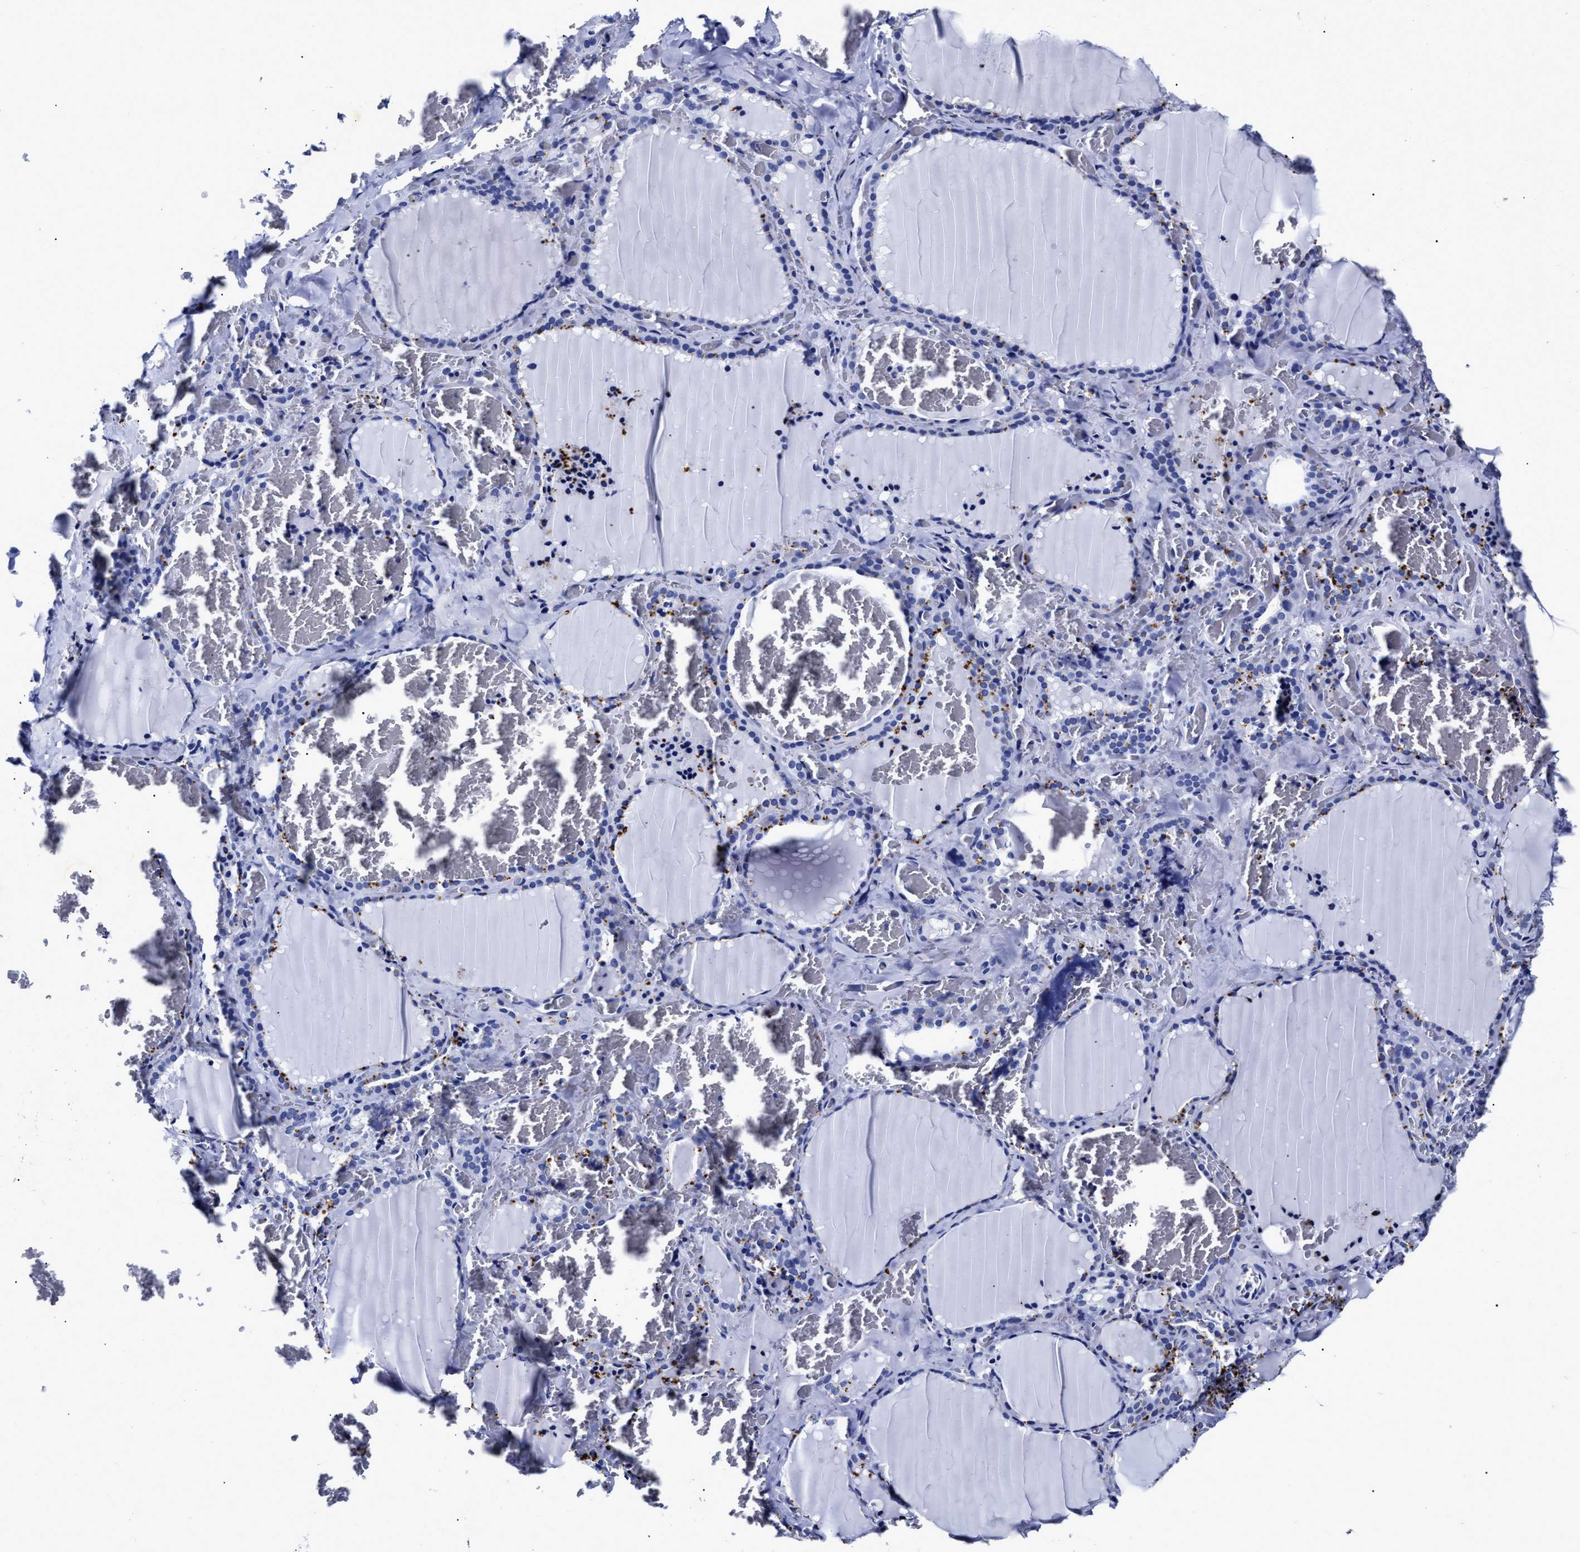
{"staining": {"intensity": "moderate", "quantity": "25%-75%", "location": "cytoplasmic/membranous"}, "tissue": "thyroid gland", "cell_type": "Glandular cells", "image_type": "normal", "snomed": [{"axis": "morphology", "description": "Normal tissue, NOS"}, {"axis": "topography", "description": "Thyroid gland"}], "caption": "About 25%-75% of glandular cells in benign thyroid gland show moderate cytoplasmic/membranous protein staining as visualized by brown immunohistochemical staining.", "gene": "LRRC8E", "patient": {"sex": "female", "age": 22}}